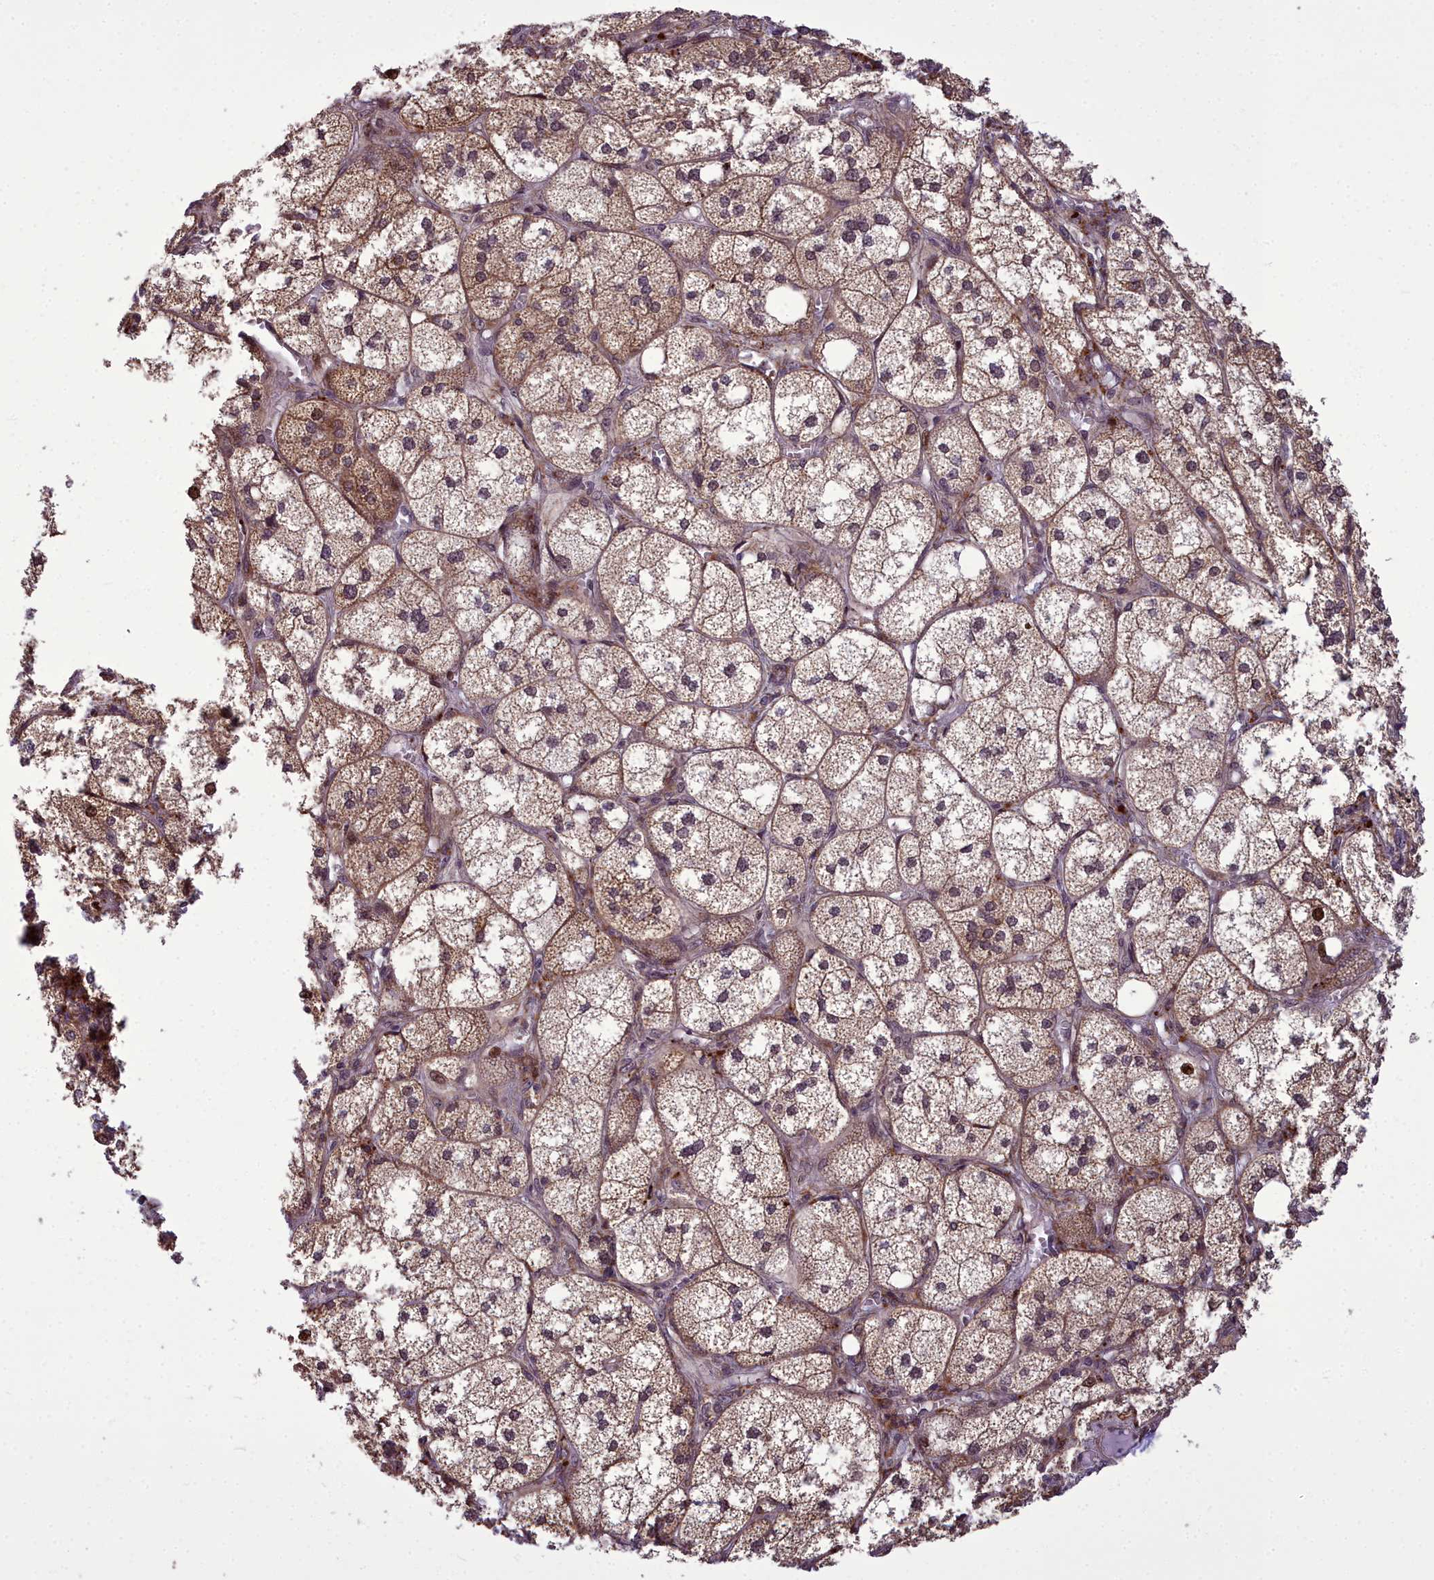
{"staining": {"intensity": "moderate", "quantity": ">75%", "location": "cytoplasmic/membranous,nuclear"}, "tissue": "adrenal gland", "cell_type": "Glandular cells", "image_type": "normal", "snomed": [{"axis": "morphology", "description": "Normal tissue, NOS"}, {"axis": "topography", "description": "Adrenal gland"}], "caption": "A high-resolution micrograph shows IHC staining of benign adrenal gland, which demonstrates moderate cytoplasmic/membranous,nuclear staining in approximately >75% of glandular cells.", "gene": "AP1M1", "patient": {"sex": "female", "age": 61}}